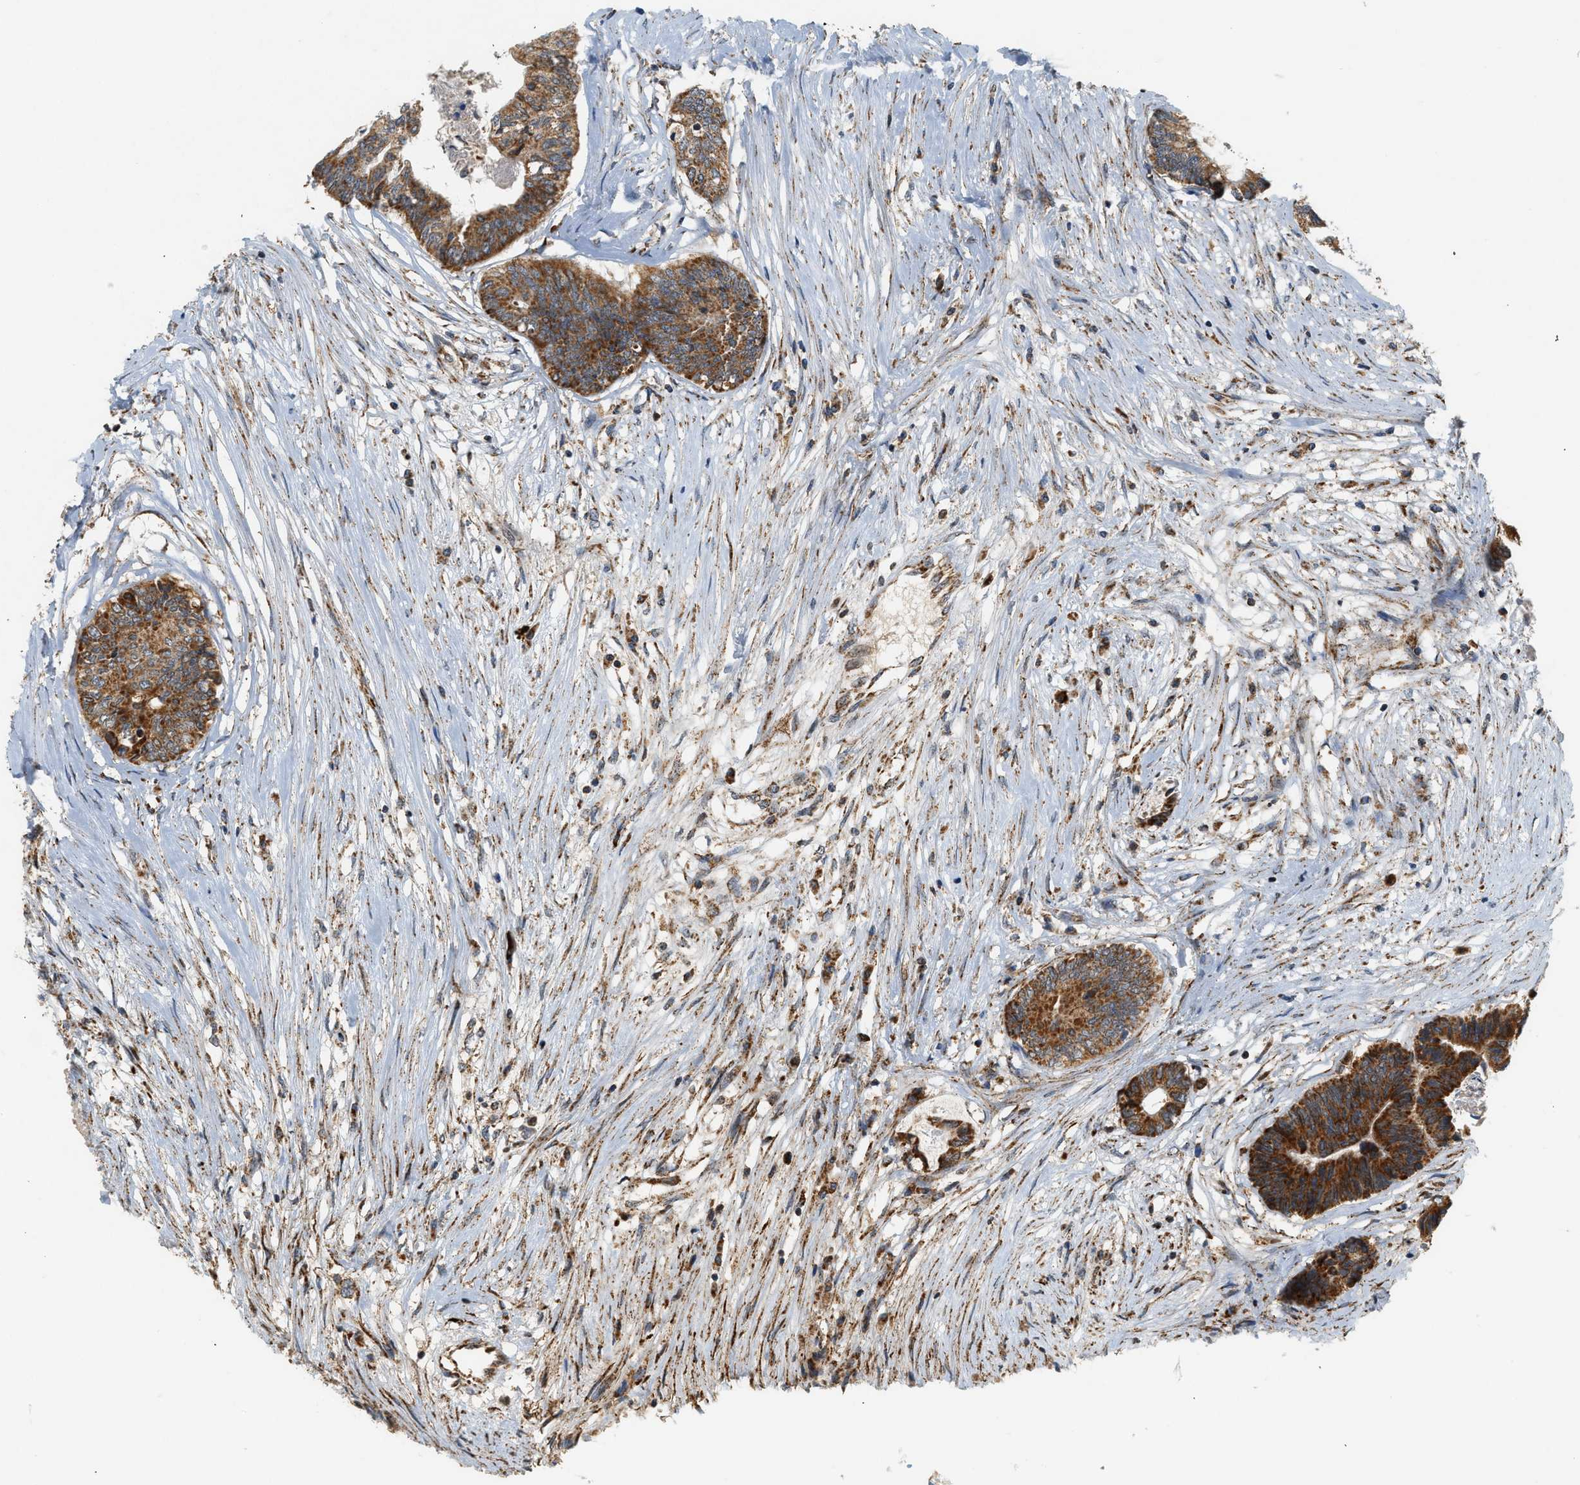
{"staining": {"intensity": "strong", "quantity": ">75%", "location": "cytoplasmic/membranous"}, "tissue": "colorectal cancer", "cell_type": "Tumor cells", "image_type": "cancer", "snomed": [{"axis": "morphology", "description": "Adenocarcinoma, NOS"}, {"axis": "topography", "description": "Rectum"}], "caption": "Colorectal cancer tissue shows strong cytoplasmic/membranous expression in approximately >75% of tumor cells, visualized by immunohistochemistry. (DAB (3,3'-diaminobenzidine) IHC with brightfield microscopy, high magnification).", "gene": "MCU", "patient": {"sex": "male", "age": 63}}